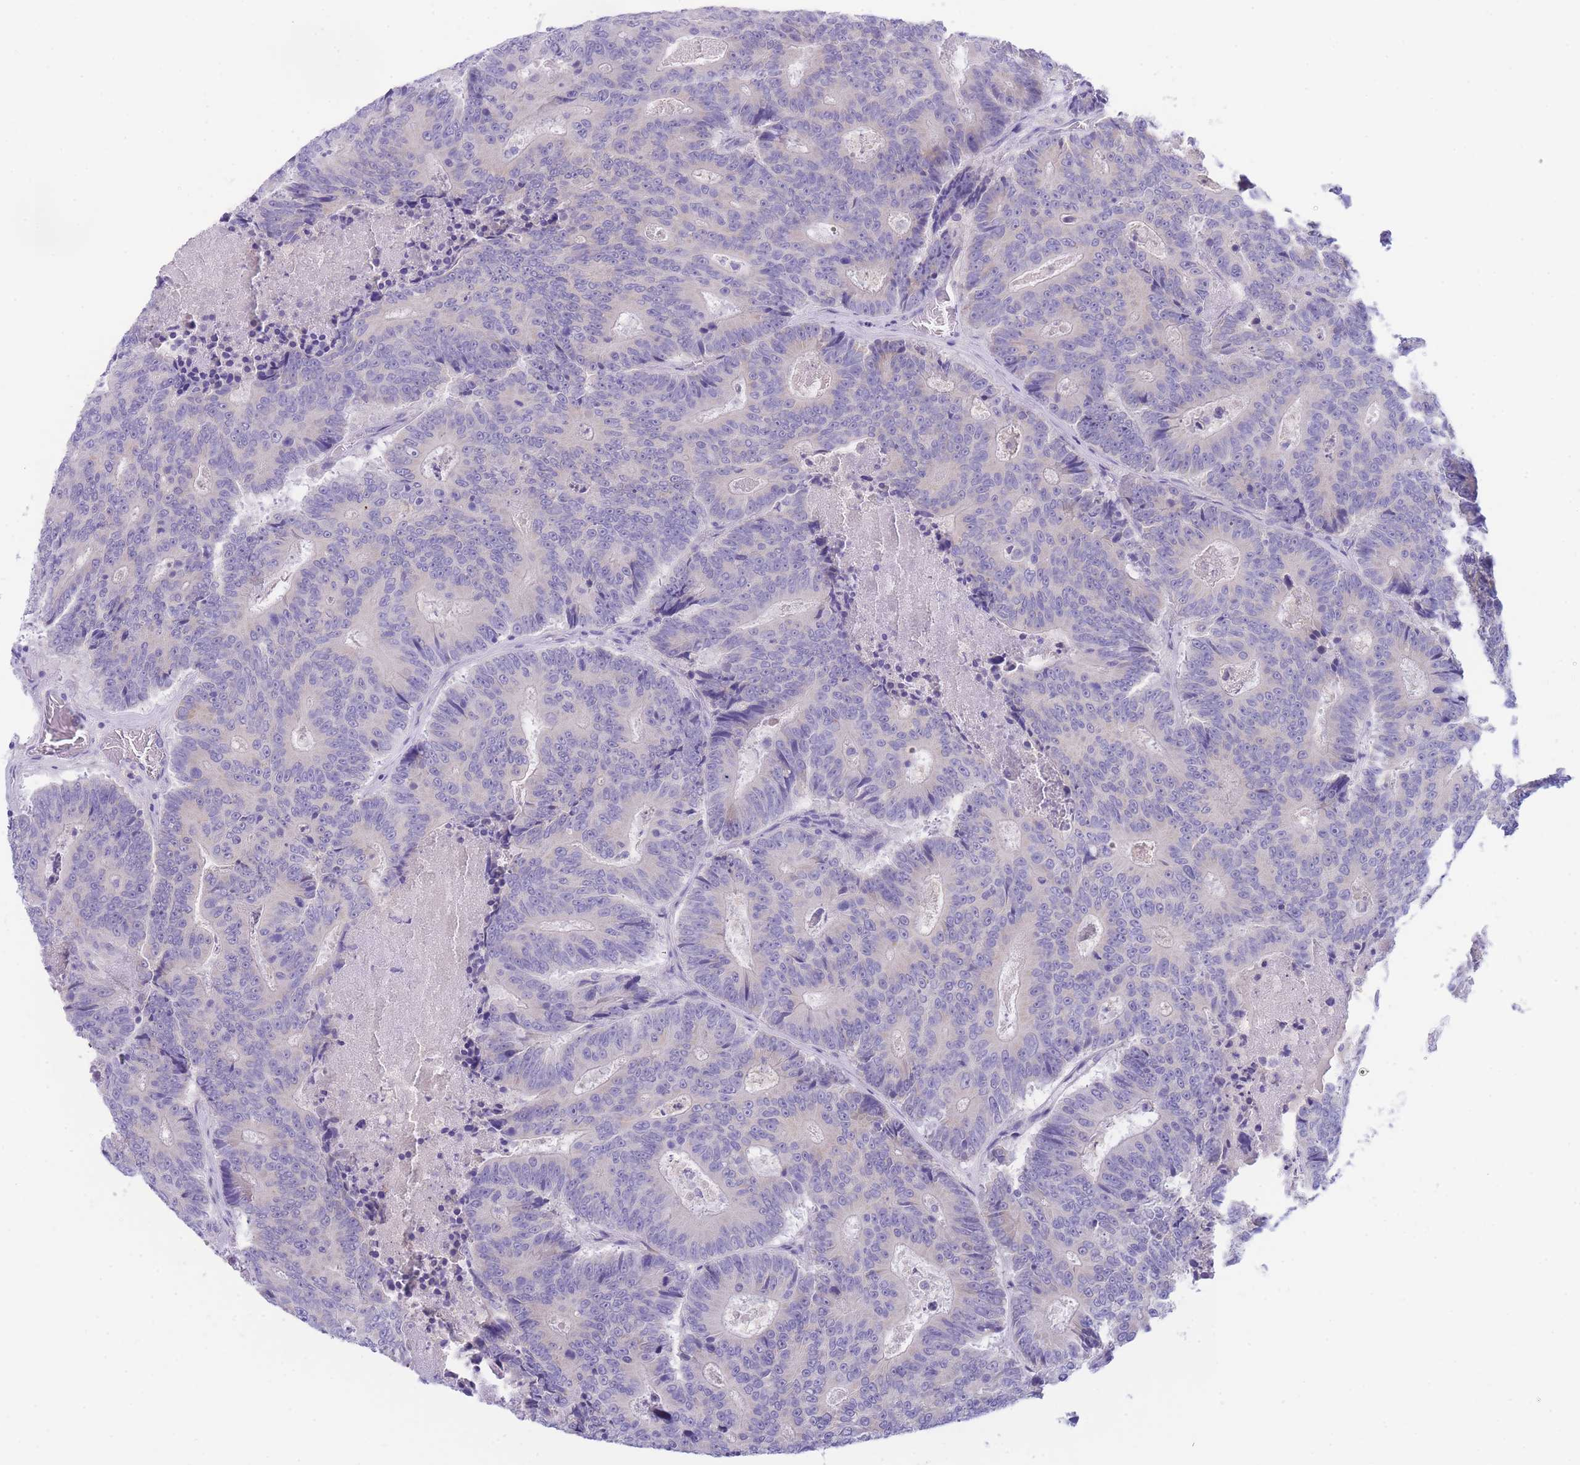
{"staining": {"intensity": "negative", "quantity": "none", "location": "none"}, "tissue": "colorectal cancer", "cell_type": "Tumor cells", "image_type": "cancer", "snomed": [{"axis": "morphology", "description": "Adenocarcinoma, NOS"}, {"axis": "topography", "description": "Colon"}], "caption": "Immunohistochemistry image of neoplastic tissue: human adenocarcinoma (colorectal) stained with DAB displays no significant protein staining in tumor cells. (DAB (3,3'-diaminobenzidine) IHC with hematoxylin counter stain).", "gene": "PCDHB3", "patient": {"sex": "male", "age": 83}}